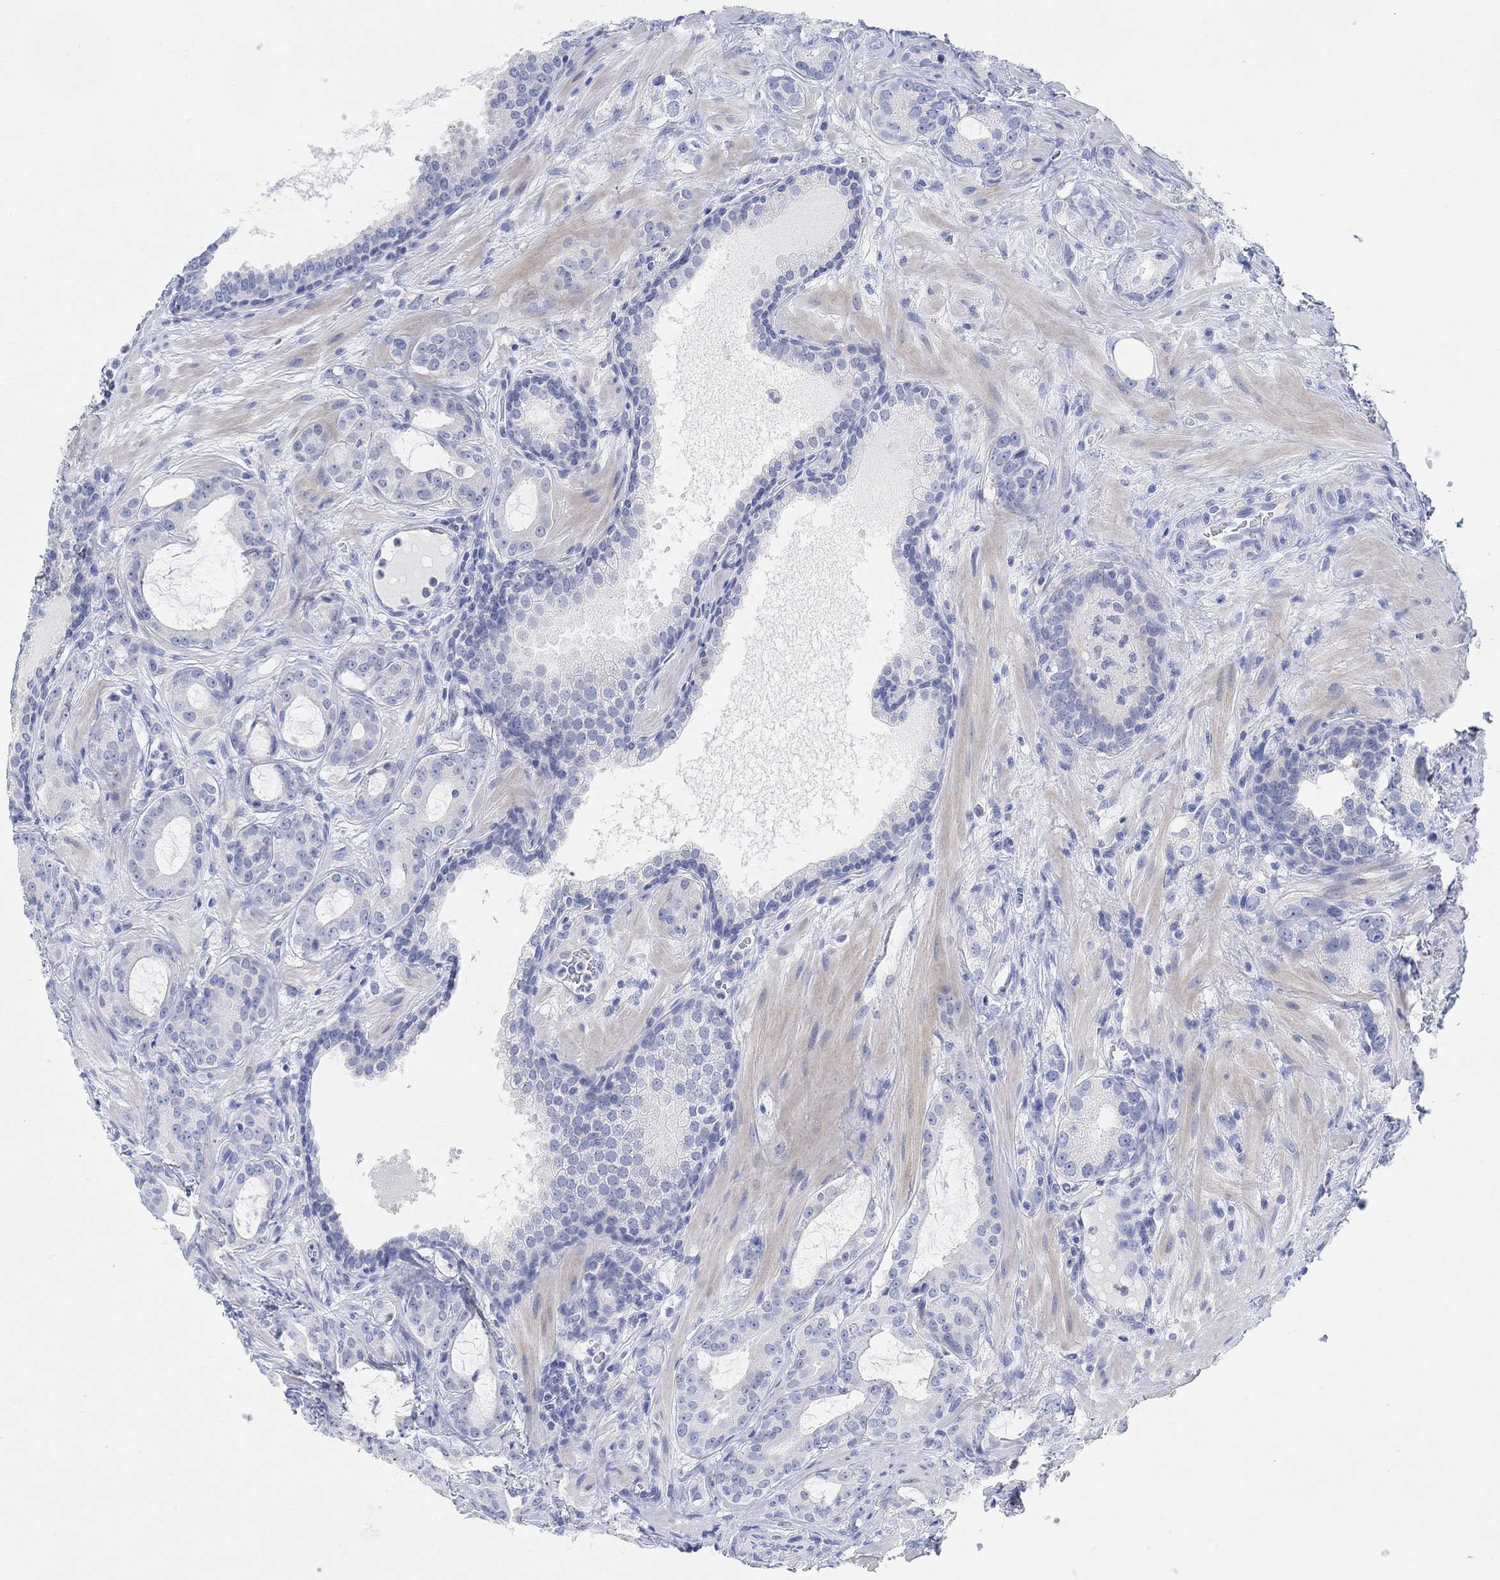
{"staining": {"intensity": "negative", "quantity": "none", "location": "none"}, "tissue": "prostate cancer", "cell_type": "Tumor cells", "image_type": "cancer", "snomed": [{"axis": "morphology", "description": "Adenocarcinoma, NOS"}, {"axis": "topography", "description": "Prostate"}], "caption": "Immunohistochemistry of human prostate cancer (adenocarcinoma) reveals no expression in tumor cells.", "gene": "ENO4", "patient": {"sex": "male", "age": 69}}